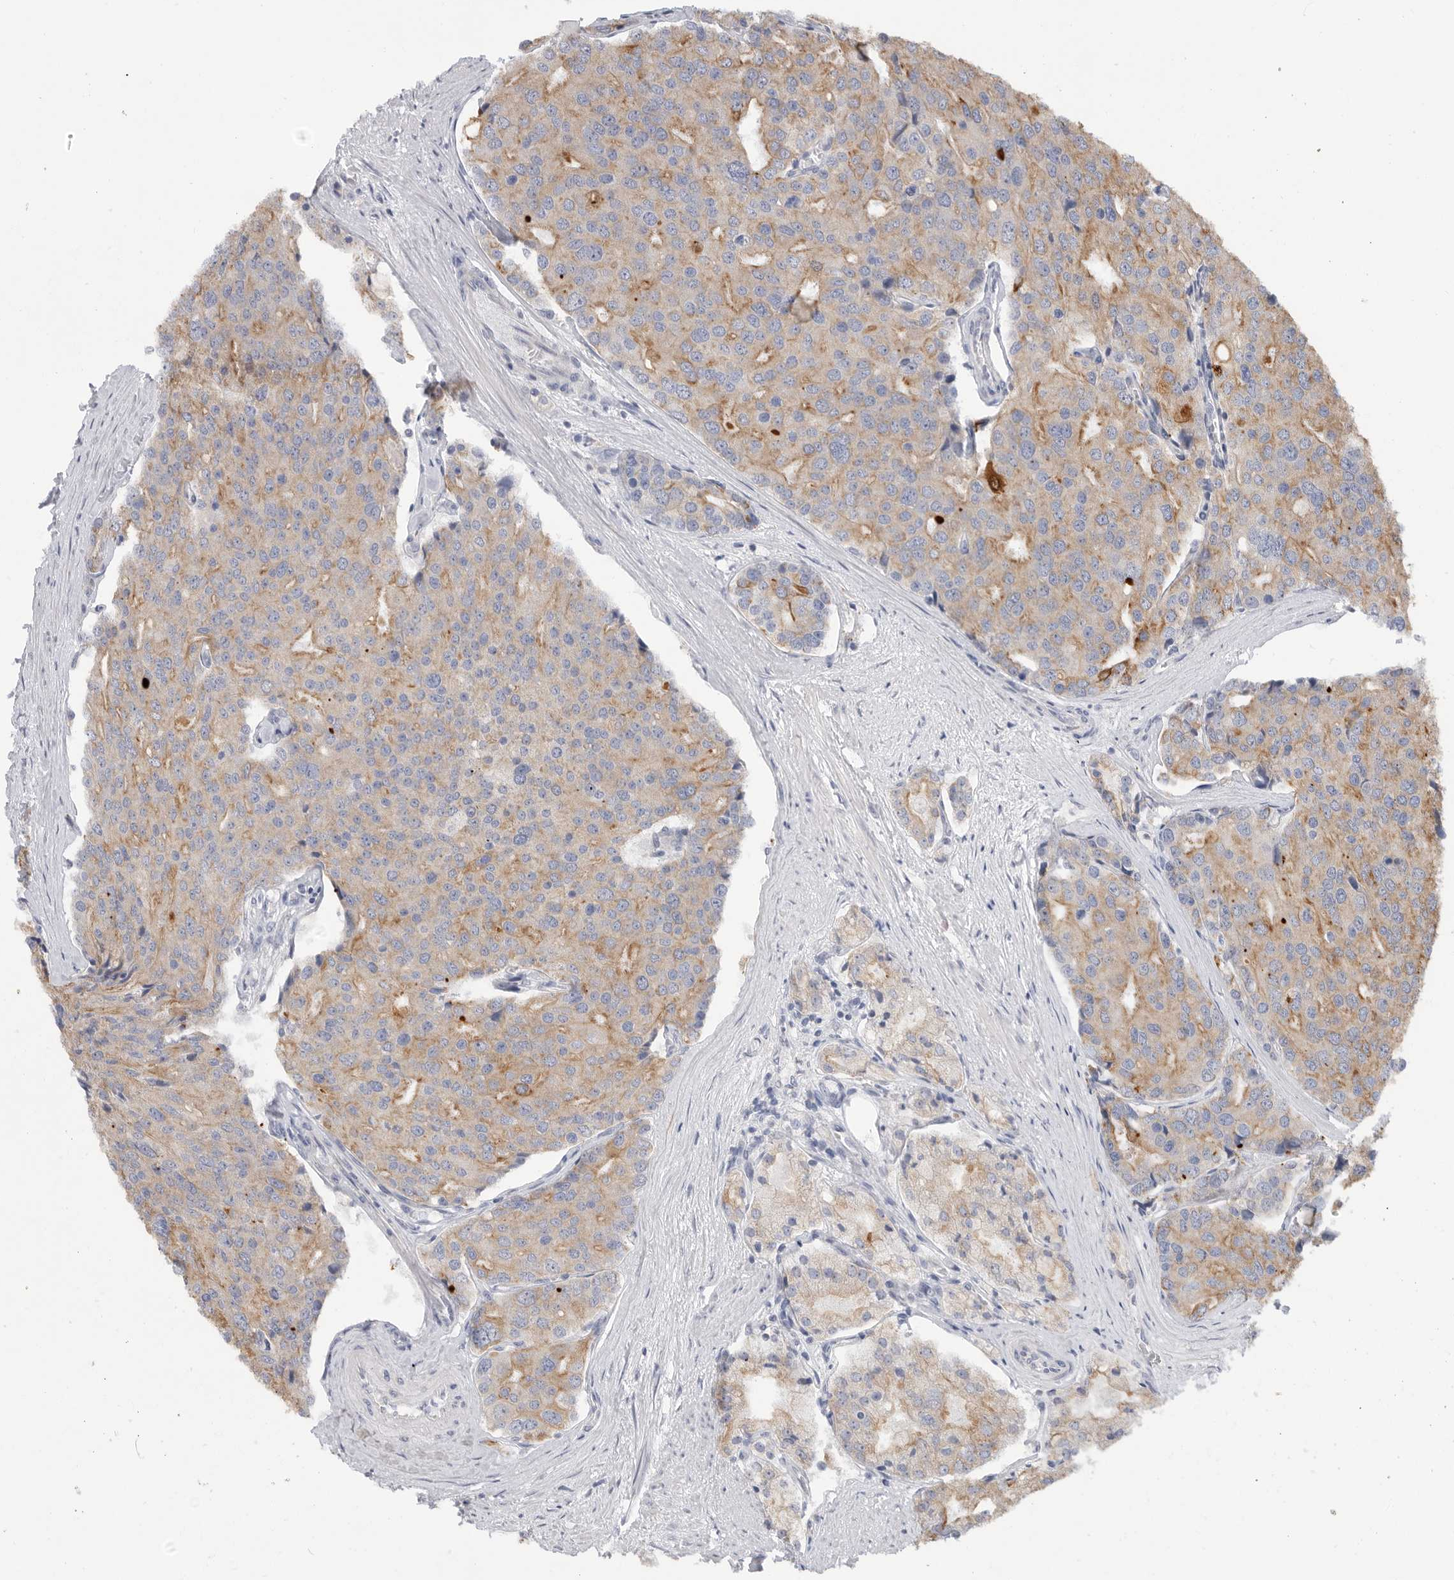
{"staining": {"intensity": "moderate", "quantity": "<25%", "location": "cytoplasmic/membranous"}, "tissue": "prostate cancer", "cell_type": "Tumor cells", "image_type": "cancer", "snomed": [{"axis": "morphology", "description": "Adenocarcinoma, High grade"}, {"axis": "topography", "description": "Prostate"}], "caption": "Prostate cancer (adenocarcinoma (high-grade)) stained for a protein (brown) reveals moderate cytoplasmic/membranous positive expression in about <25% of tumor cells.", "gene": "MTFR1L", "patient": {"sex": "male", "age": 50}}